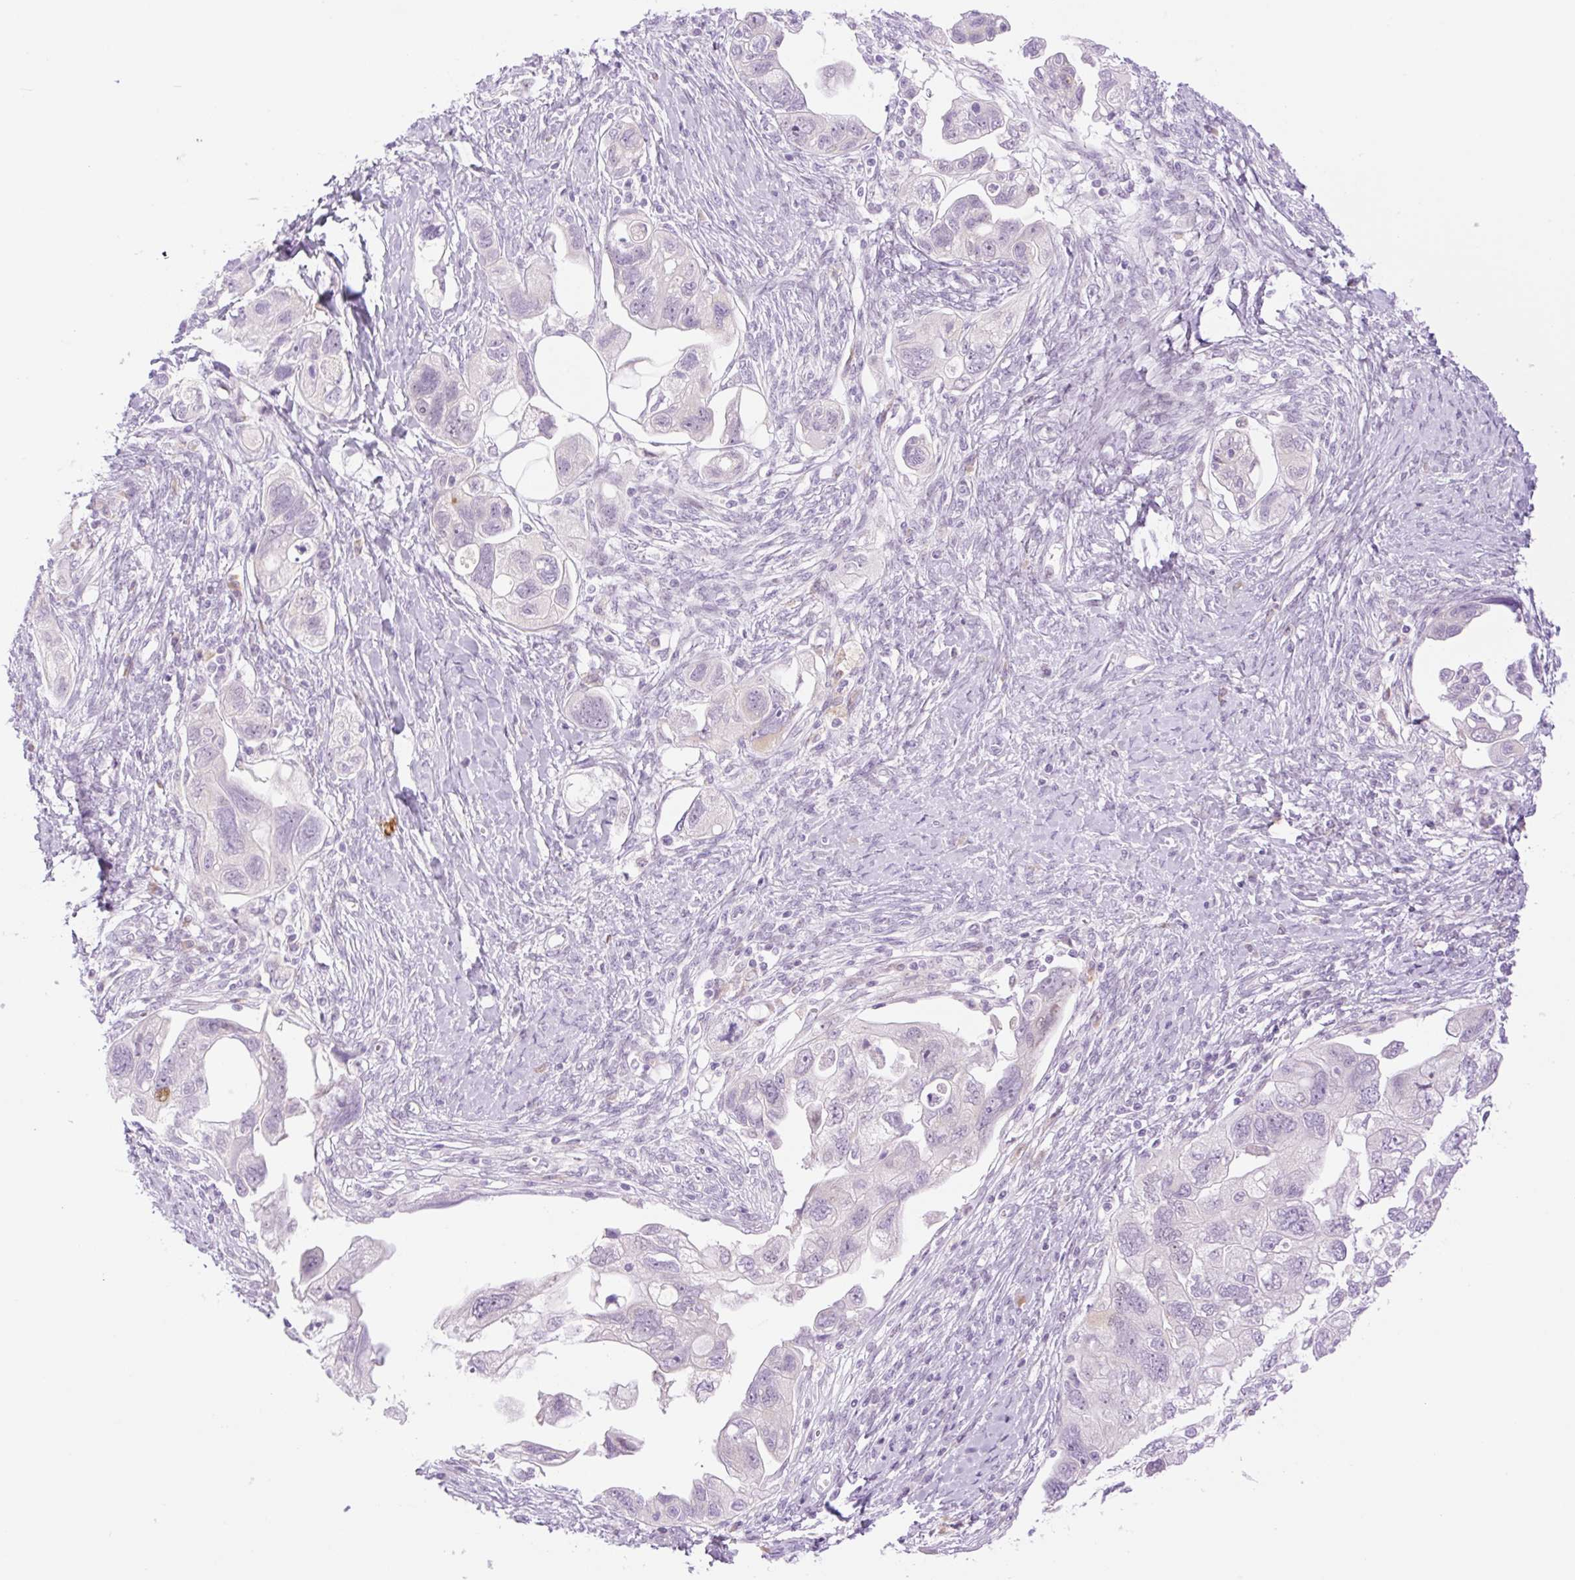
{"staining": {"intensity": "negative", "quantity": "none", "location": "none"}, "tissue": "ovarian cancer", "cell_type": "Tumor cells", "image_type": "cancer", "snomed": [{"axis": "morphology", "description": "Carcinoma, NOS"}, {"axis": "morphology", "description": "Cystadenocarcinoma, serous, NOS"}, {"axis": "topography", "description": "Ovary"}], "caption": "Histopathology image shows no significant protein positivity in tumor cells of ovarian cancer.", "gene": "SPRYD4", "patient": {"sex": "female", "age": 69}}